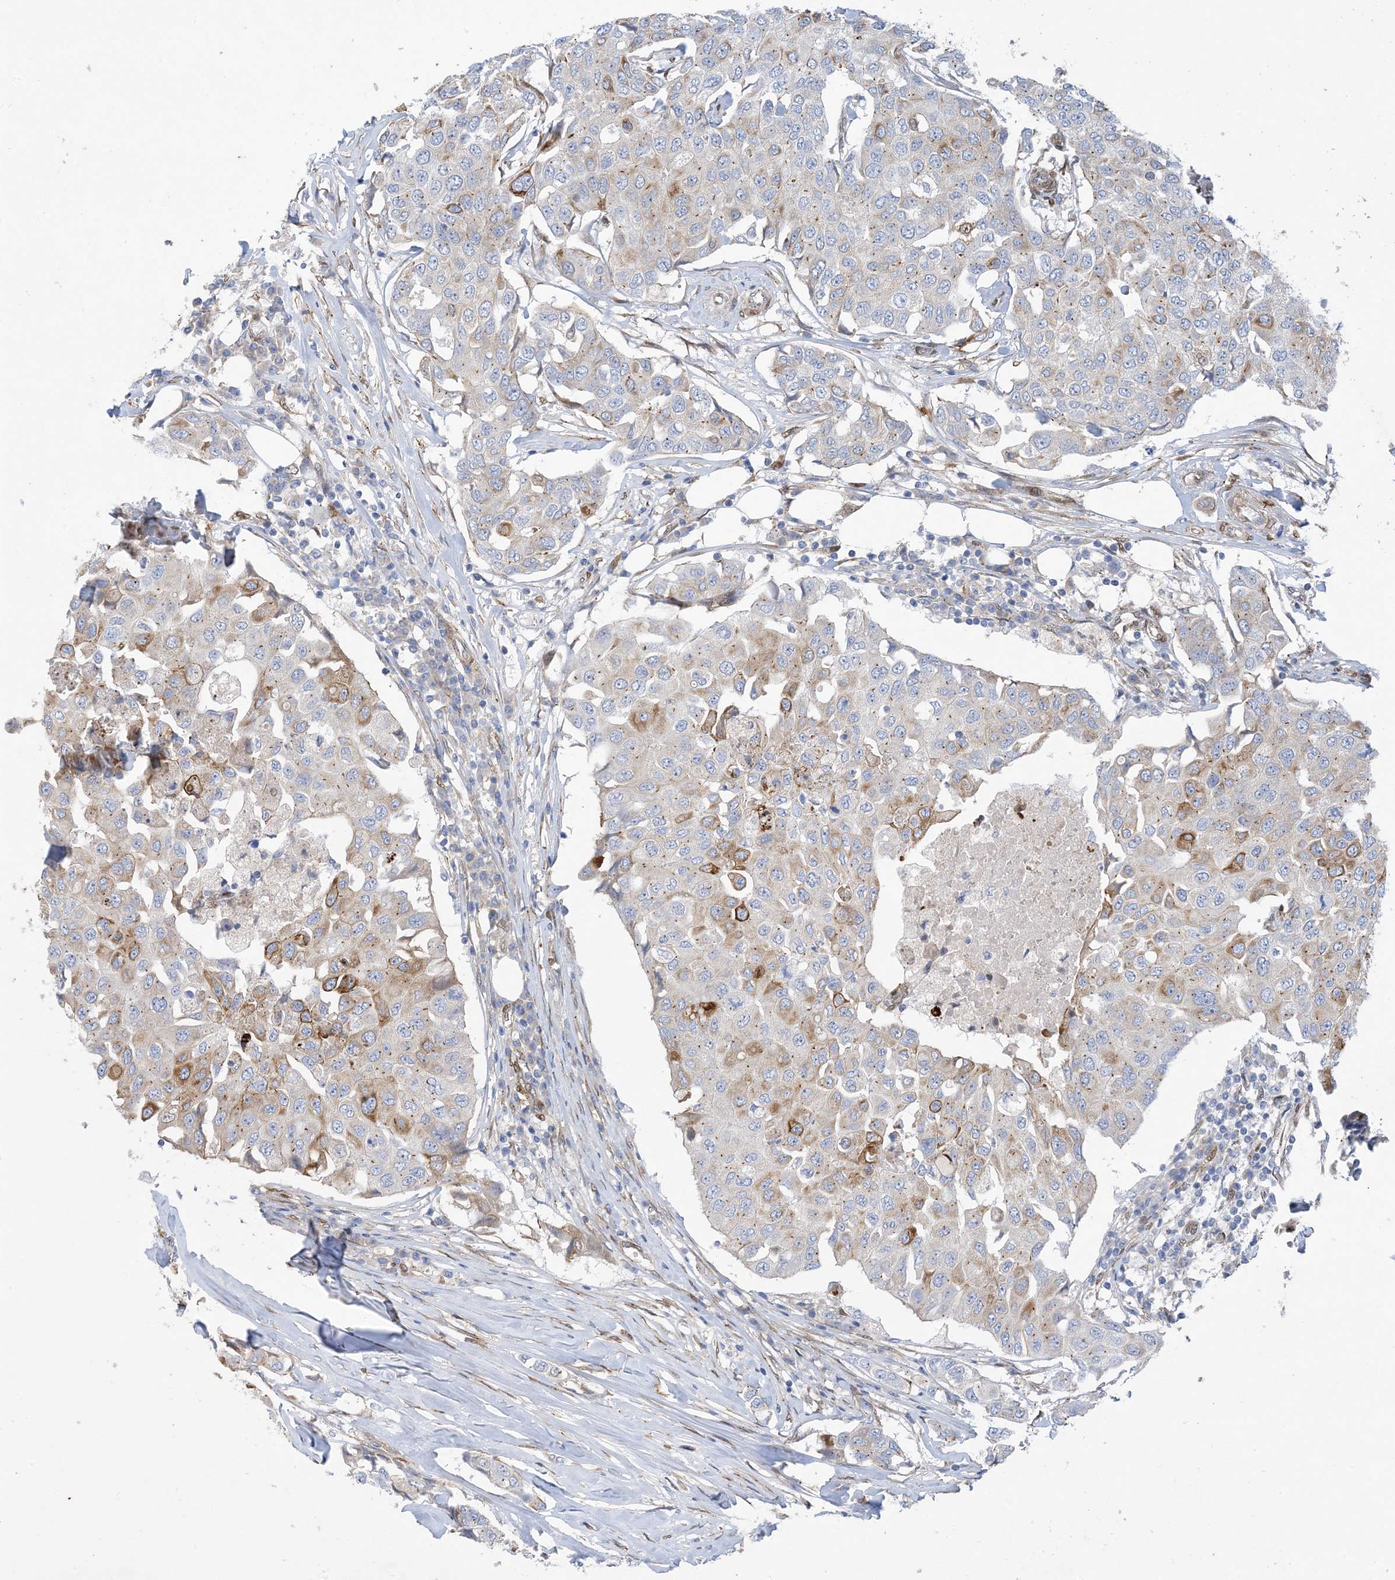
{"staining": {"intensity": "moderate", "quantity": "<25%", "location": "cytoplasmic/membranous"}, "tissue": "breast cancer", "cell_type": "Tumor cells", "image_type": "cancer", "snomed": [{"axis": "morphology", "description": "Duct carcinoma"}, {"axis": "topography", "description": "Breast"}], "caption": "Human invasive ductal carcinoma (breast) stained with a protein marker reveals moderate staining in tumor cells.", "gene": "RBMS3", "patient": {"sex": "female", "age": 80}}